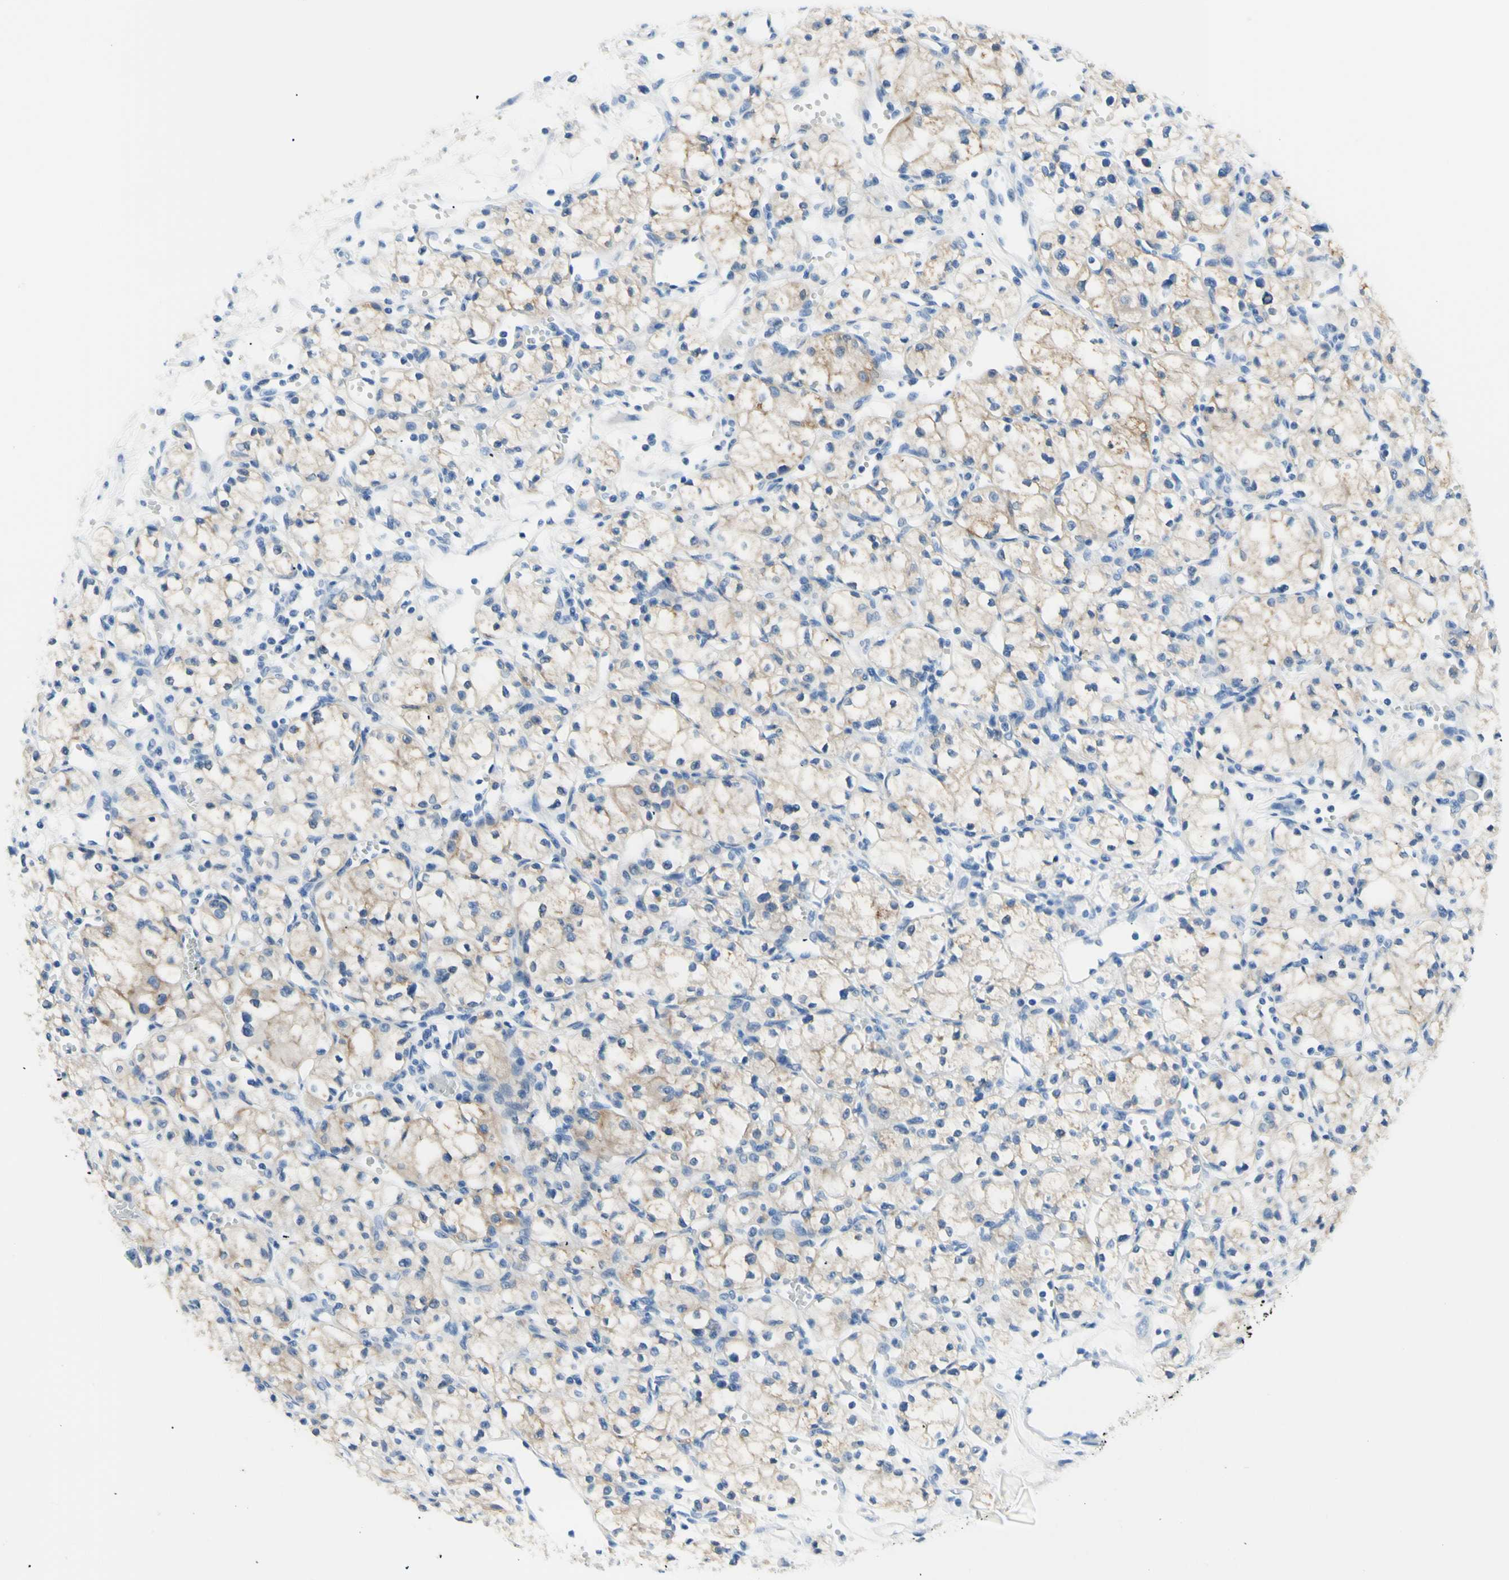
{"staining": {"intensity": "negative", "quantity": "none", "location": "none"}, "tissue": "renal cancer", "cell_type": "Tumor cells", "image_type": "cancer", "snomed": [{"axis": "morphology", "description": "Normal tissue, NOS"}, {"axis": "morphology", "description": "Adenocarcinoma, NOS"}, {"axis": "topography", "description": "Kidney"}], "caption": "Immunohistochemistry histopathology image of renal cancer stained for a protein (brown), which demonstrates no positivity in tumor cells.", "gene": "HPCA", "patient": {"sex": "male", "age": 59}}